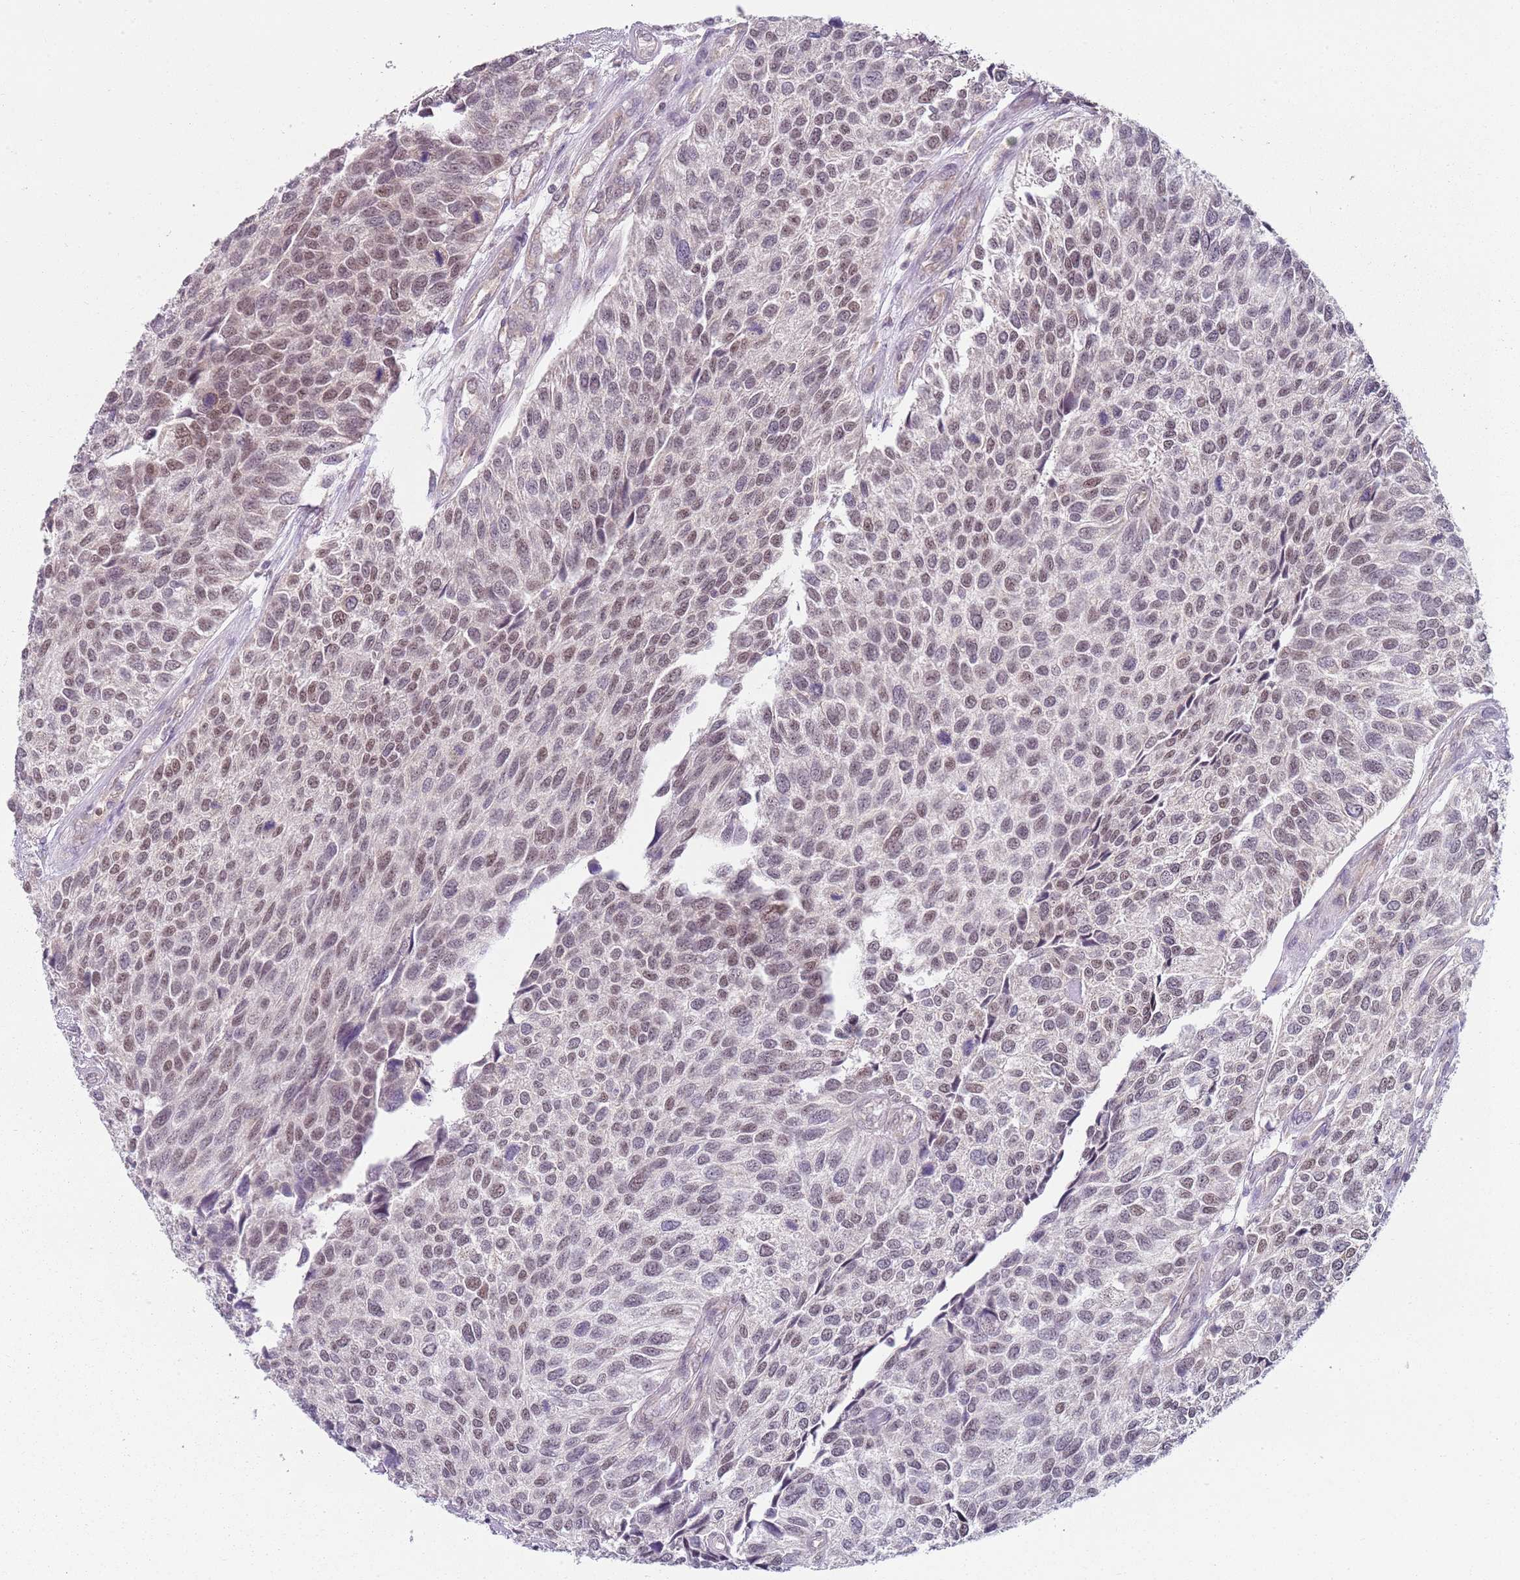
{"staining": {"intensity": "weak", "quantity": "25%-75%", "location": "nuclear"}, "tissue": "urothelial cancer", "cell_type": "Tumor cells", "image_type": "cancer", "snomed": [{"axis": "morphology", "description": "Urothelial carcinoma, NOS"}, {"axis": "topography", "description": "Urinary bladder"}], "caption": "Approximately 25%-75% of tumor cells in urothelial cancer demonstrate weak nuclear protein positivity as visualized by brown immunohistochemical staining.", "gene": "SMARCAL1", "patient": {"sex": "male", "age": 55}}